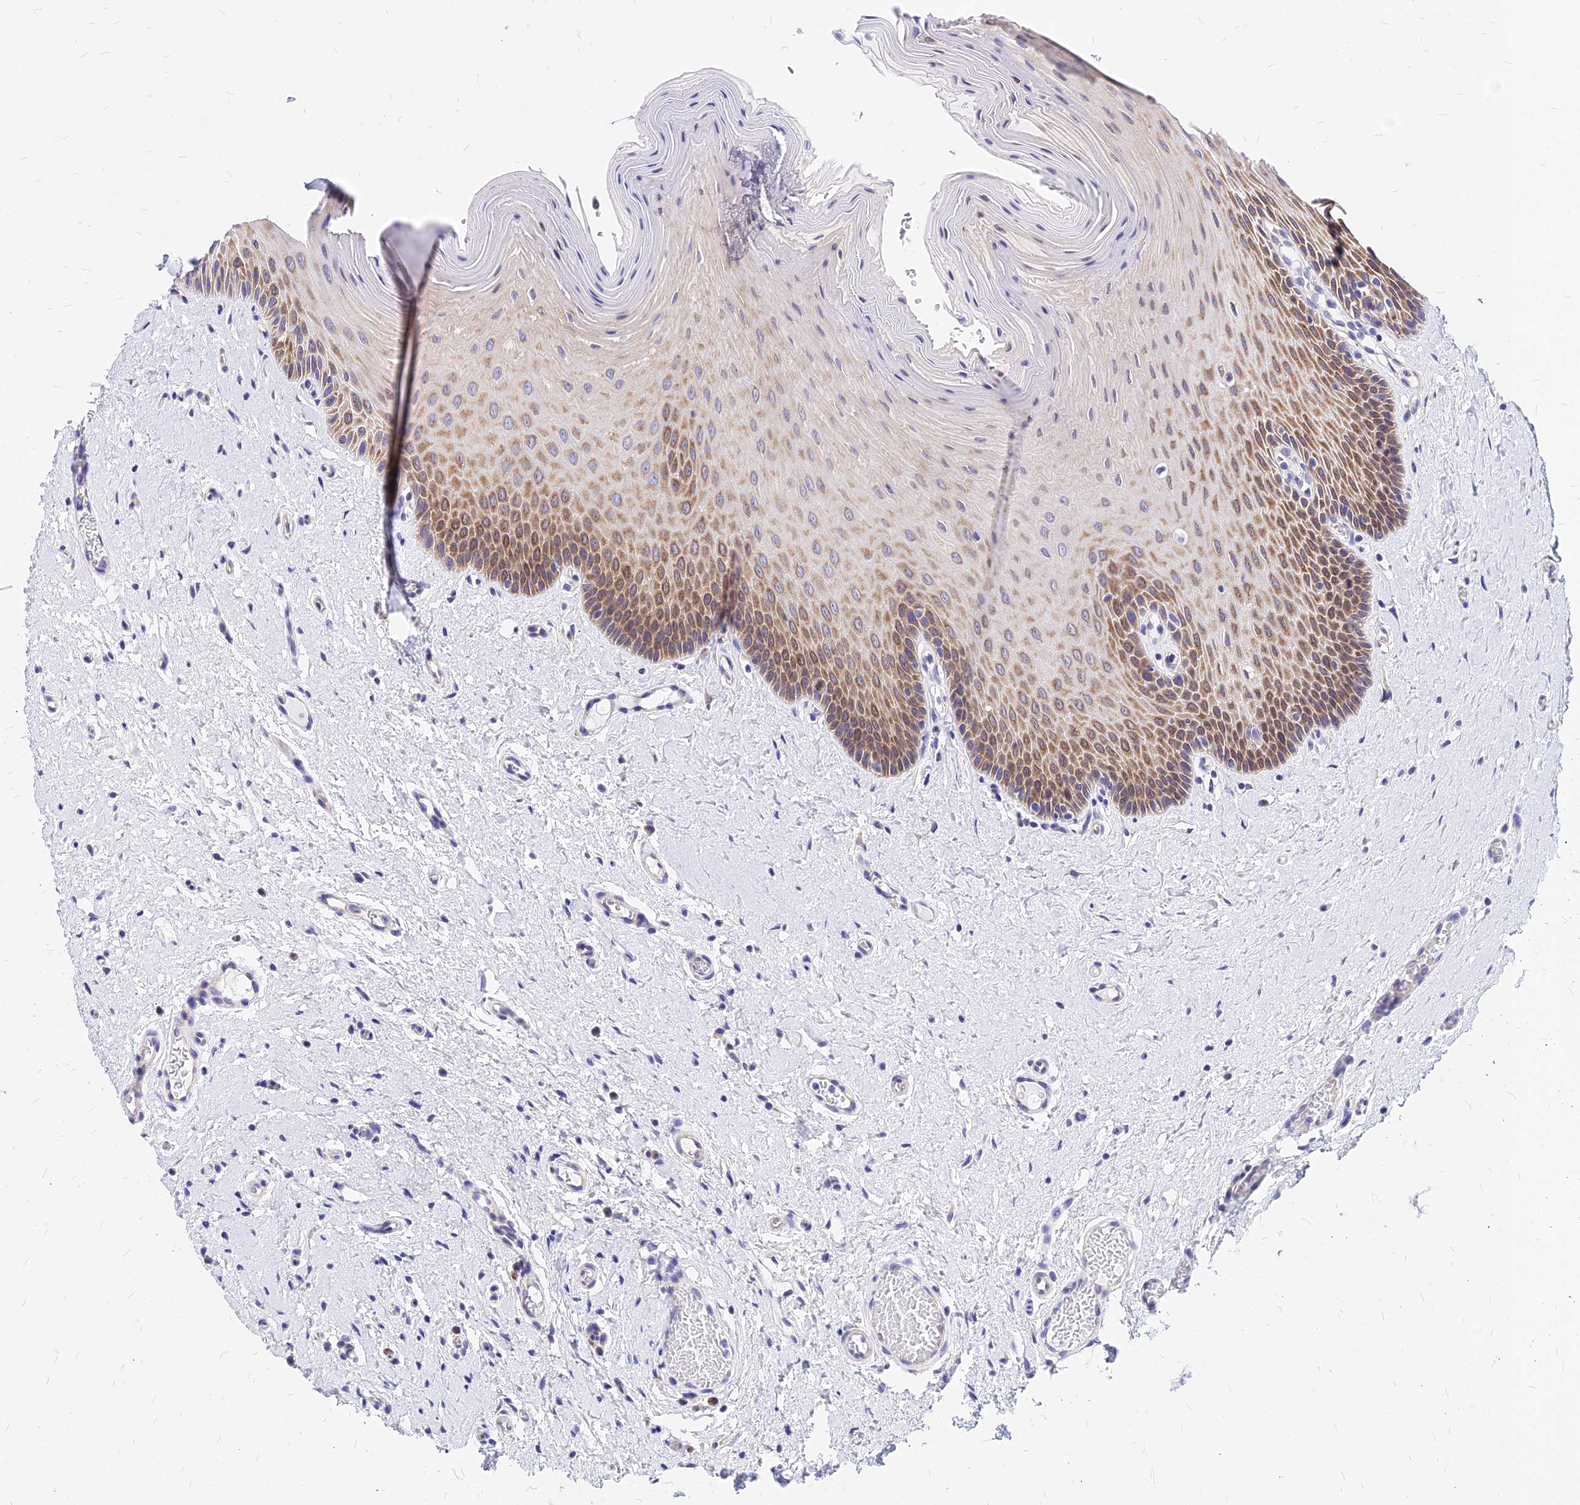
{"staining": {"intensity": "moderate", "quantity": ">75%", "location": "cytoplasmic/membranous"}, "tissue": "oral mucosa", "cell_type": "Squamous epithelial cells", "image_type": "normal", "snomed": [{"axis": "morphology", "description": "Normal tissue, NOS"}, {"axis": "topography", "description": "Oral tissue"}, {"axis": "topography", "description": "Tounge, NOS"}], "caption": "Human oral mucosa stained with a brown dye displays moderate cytoplasmic/membranous positive positivity in about >75% of squamous epithelial cells.", "gene": "RPL19", "patient": {"sex": "male", "age": 47}}